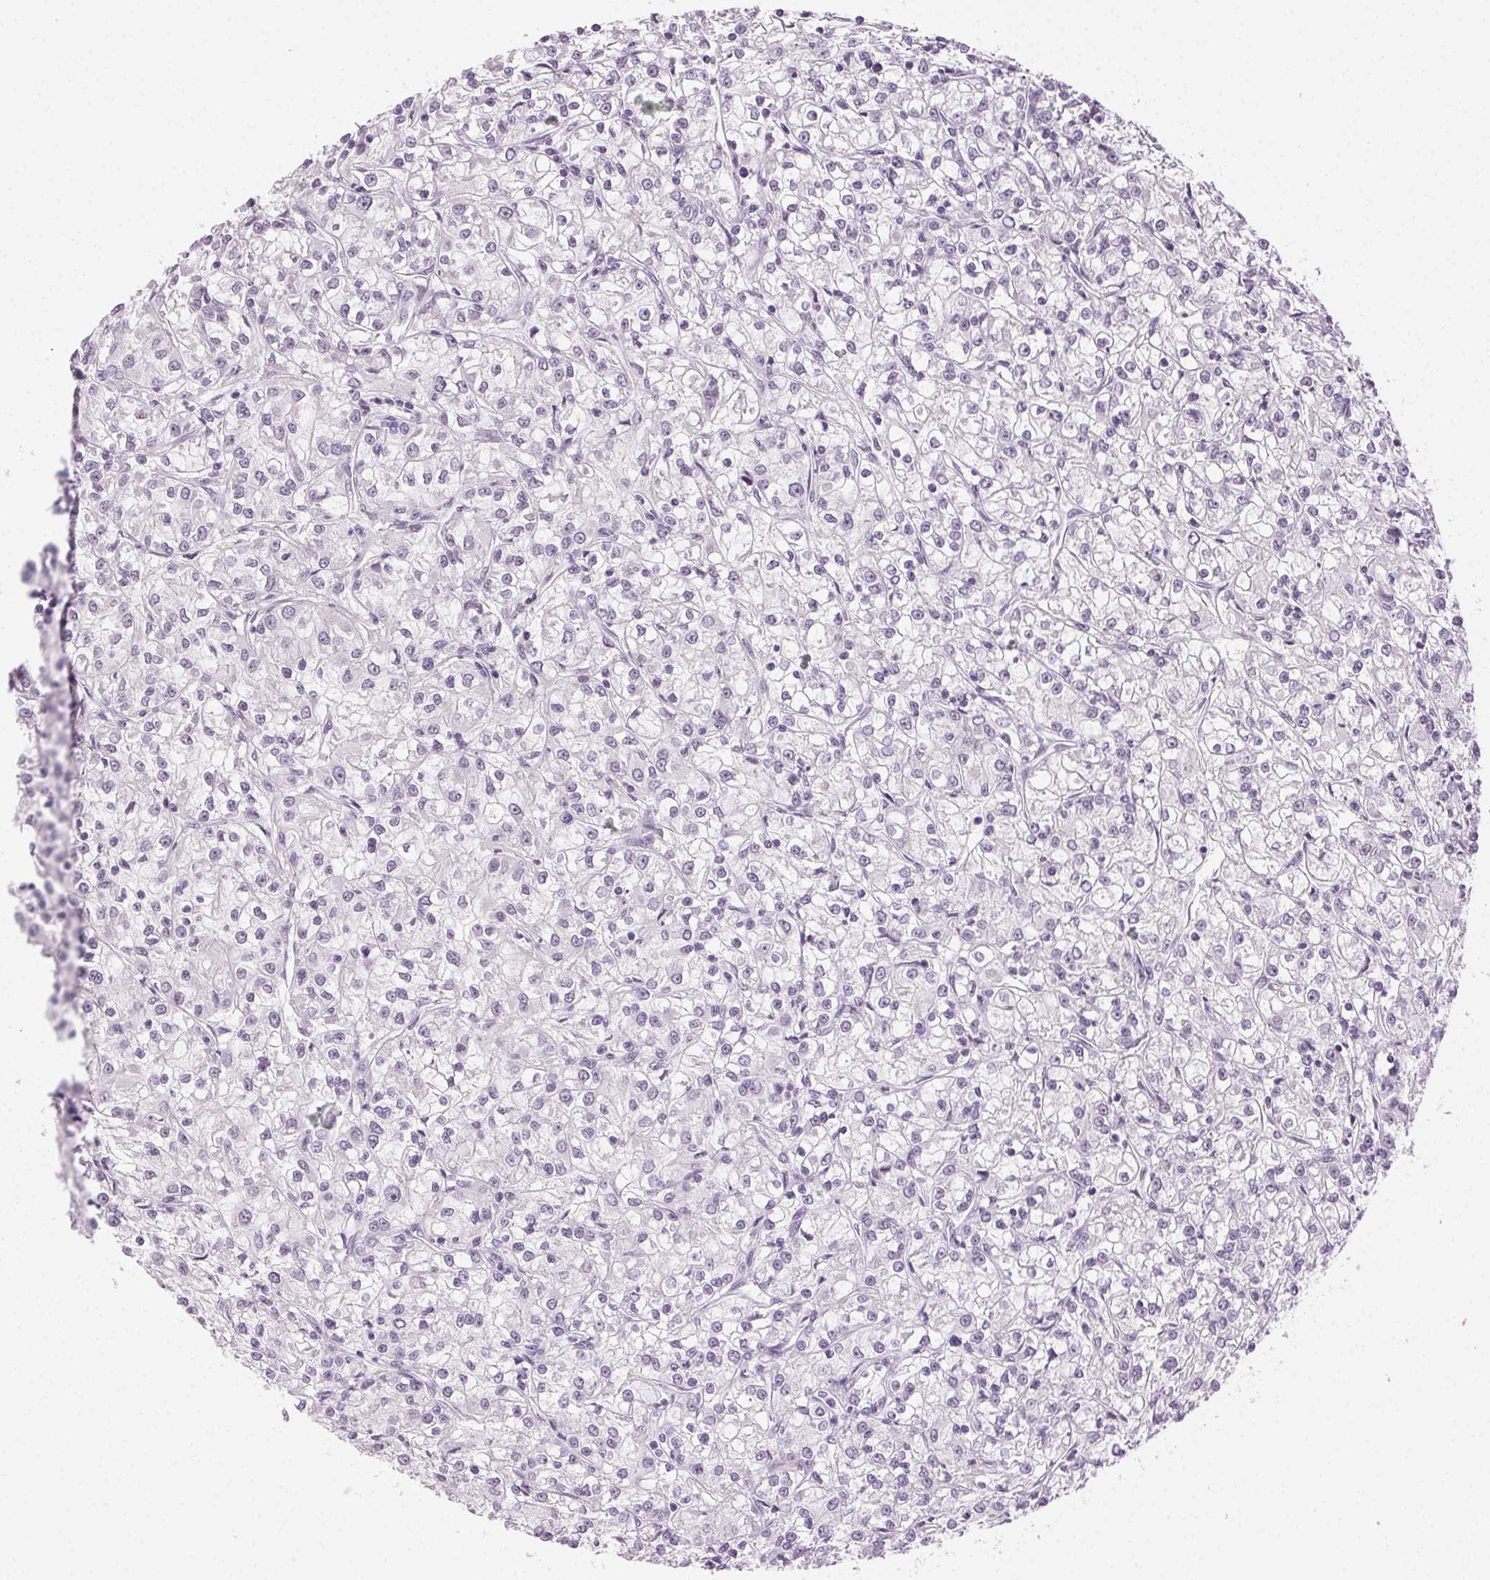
{"staining": {"intensity": "negative", "quantity": "none", "location": "none"}, "tissue": "renal cancer", "cell_type": "Tumor cells", "image_type": "cancer", "snomed": [{"axis": "morphology", "description": "Adenocarcinoma, NOS"}, {"axis": "topography", "description": "Kidney"}], "caption": "IHC photomicrograph of neoplastic tissue: human adenocarcinoma (renal) stained with DAB (3,3'-diaminobenzidine) exhibits no significant protein positivity in tumor cells.", "gene": "AIF1L", "patient": {"sex": "female", "age": 59}}